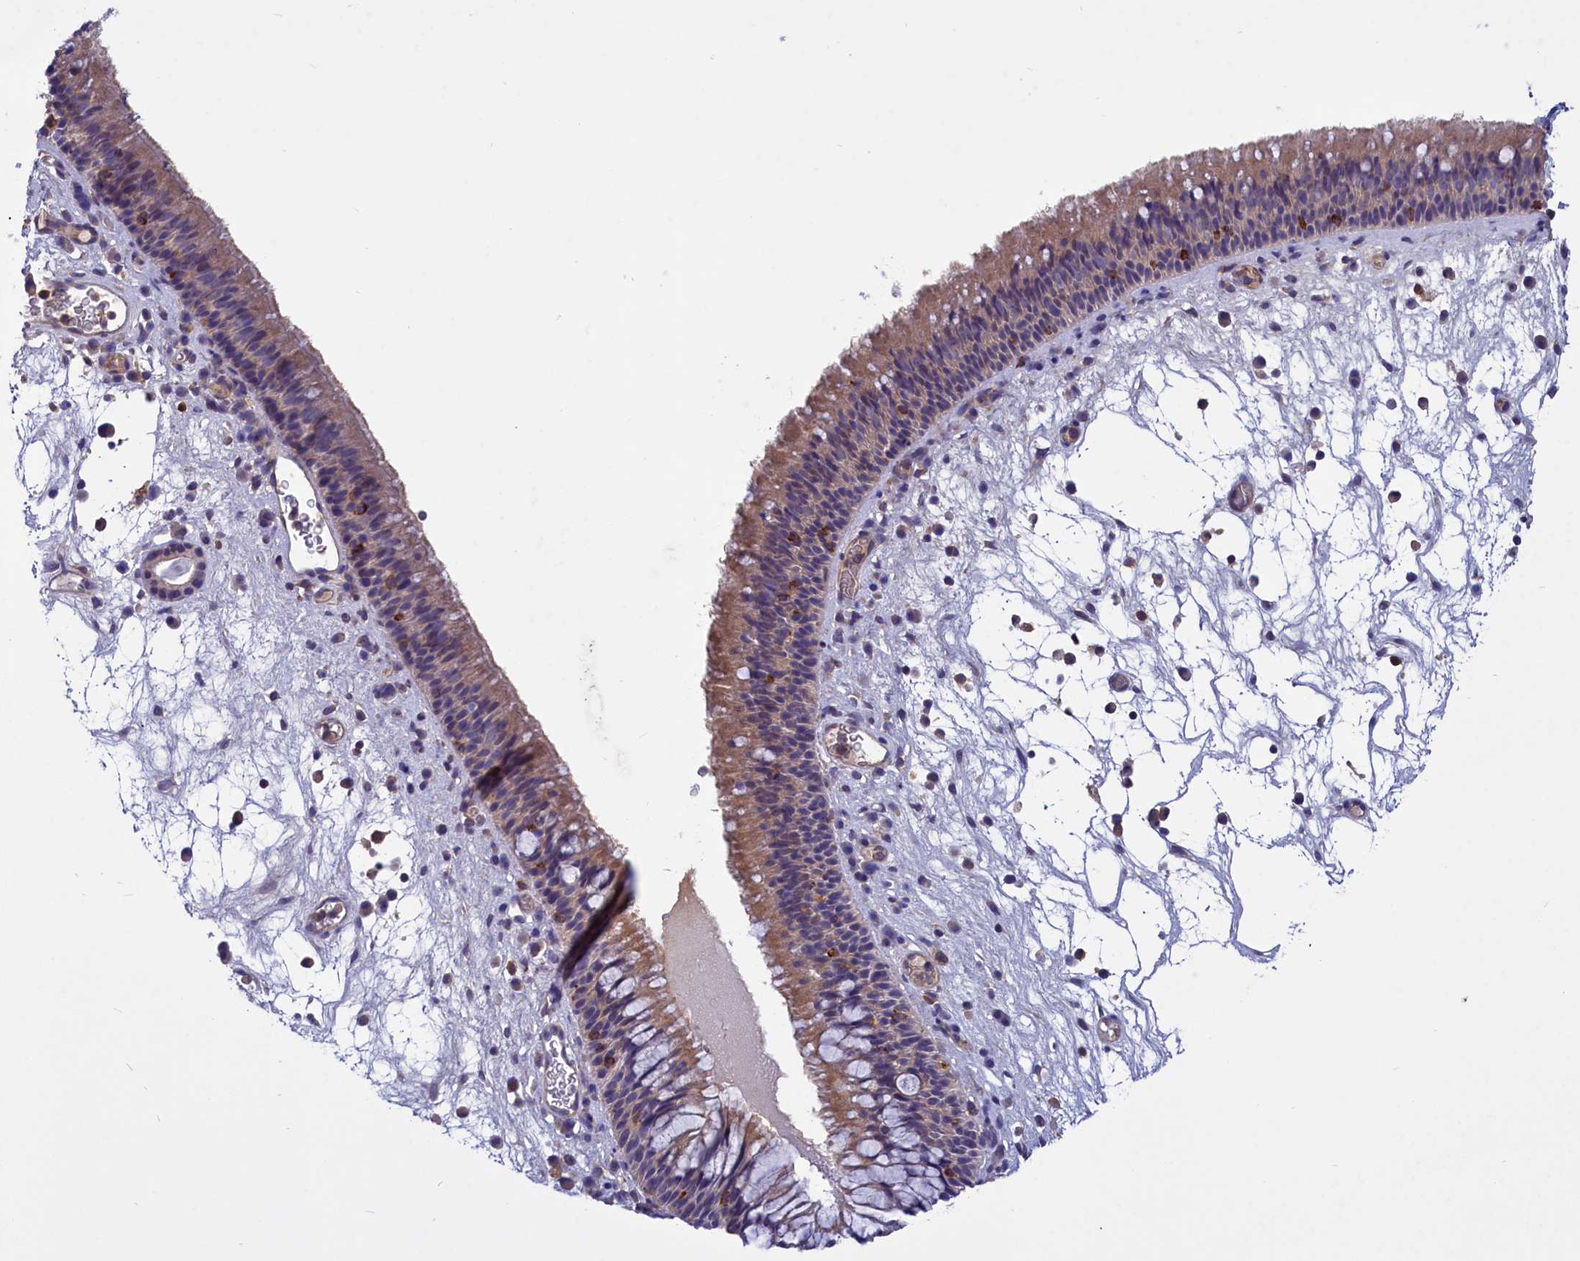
{"staining": {"intensity": "moderate", "quantity": "25%-75%", "location": "cytoplasmic/membranous"}, "tissue": "nasopharynx", "cell_type": "Respiratory epithelial cells", "image_type": "normal", "snomed": [{"axis": "morphology", "description": "Normal tissue, NOS"}, {"axis": "morphology", "description": "Inflammation, NOS"}, {"axis": "morphology", "description": "Malignant melanoma, Metastatic site"}, {"axis": "topography", "description": "Nasopharynx"}], "caption": "IHC image of normal human nasopharynx stained for a protein (brown), which reveals medium levels of moderate cytoplasmic/membranous staining in about 25%-75% of respiratory epithelial cells.", "gene": "AMDHD2", "patient": {"sex": "male", "age": 70}}